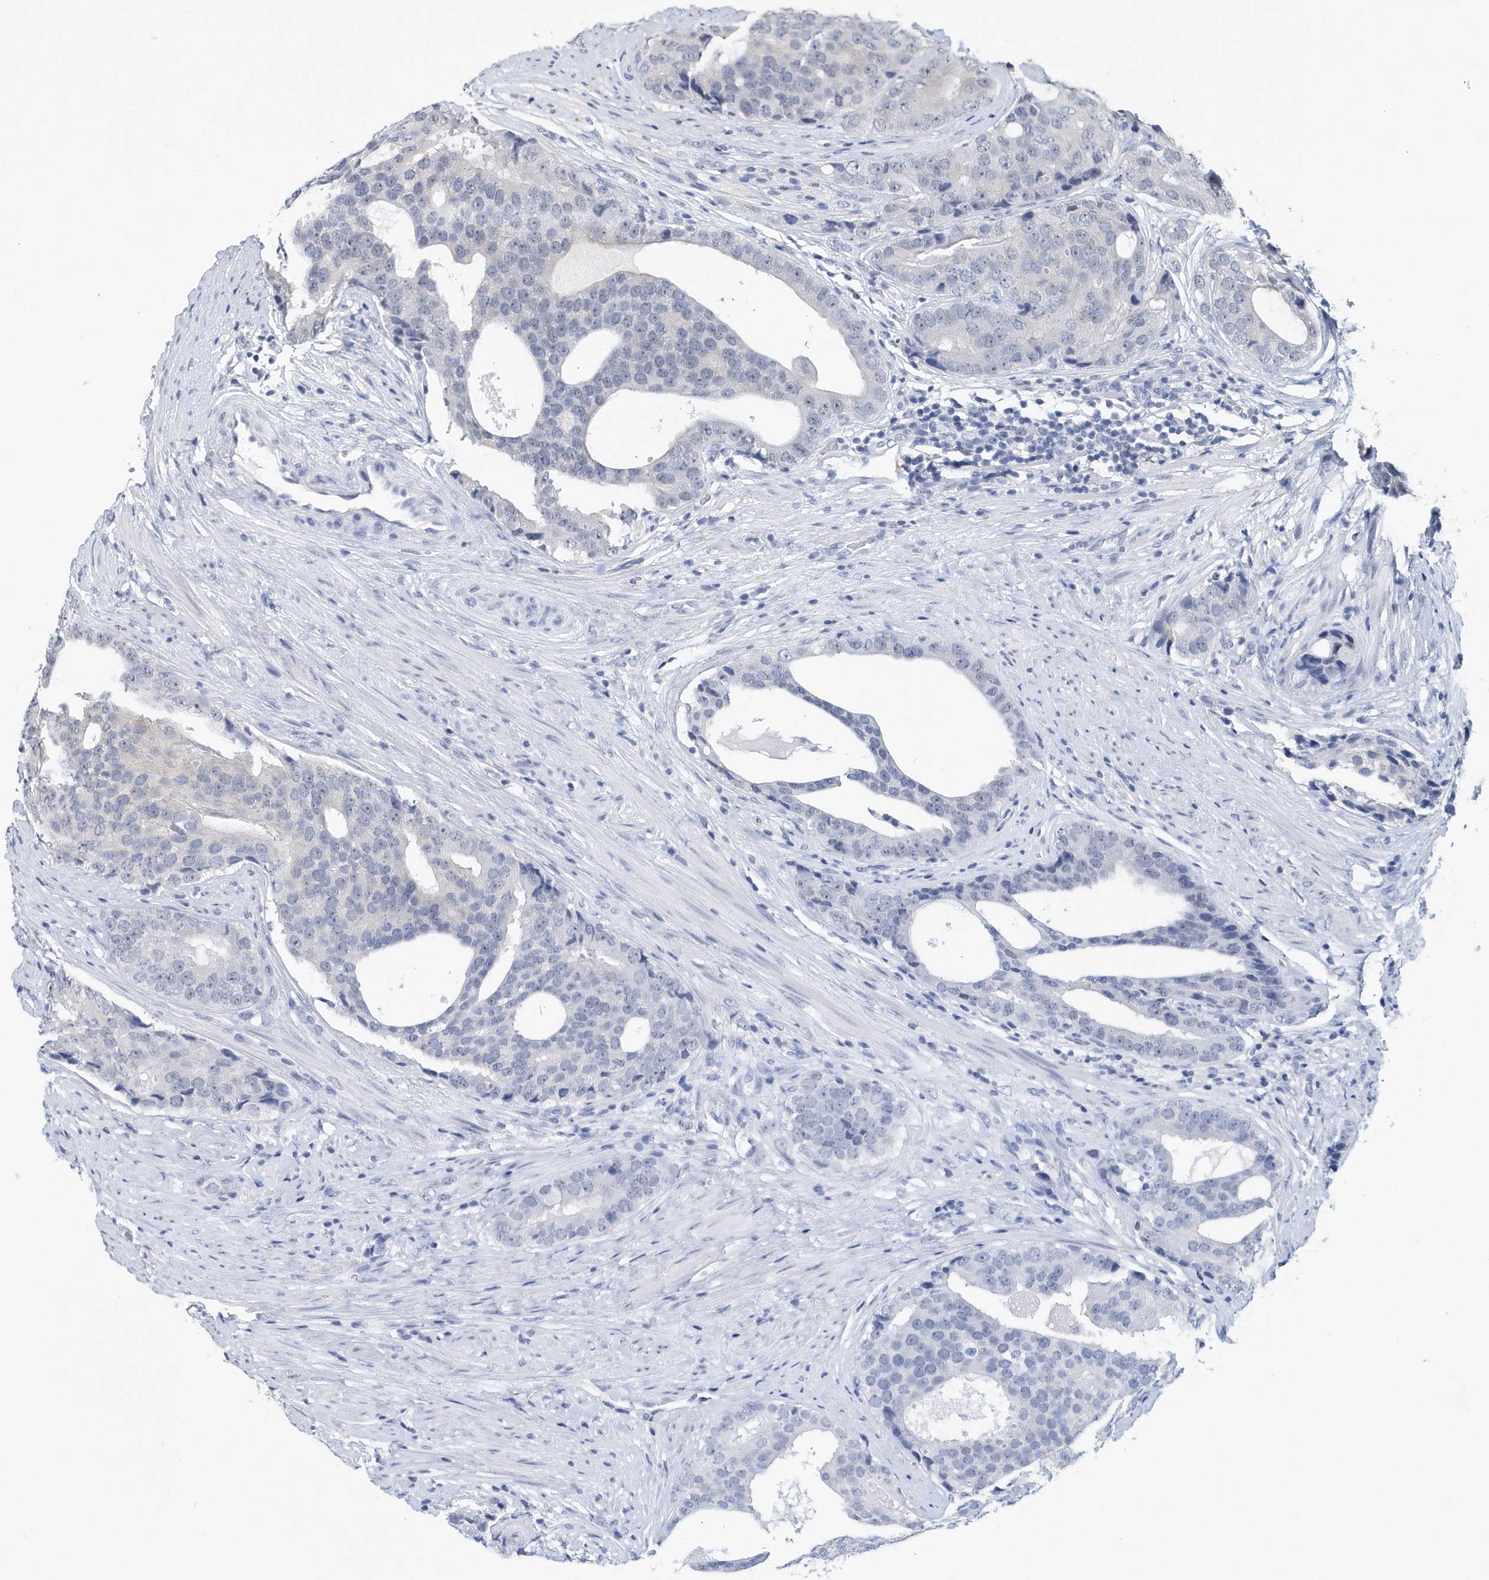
{"staining": {"intensity": "negative", "quantity": "none", "location": "none"}, "tissue": "prostate cancer", "cell_type": "Tumor cells", "image_type": "cancer", "snomed": [{"axis": "morphology", "description": "Adenocarcinoma, High grade"}, {"axis": "topography", "description": "Prostate"}], "caption": "High-grade adenocarcinoma (prostate) was stained to show a protein in brown. There is no significant staining in tumor cells.", "gene": "SRGAP3", "patient": {"sex": "male", "age": 56}}